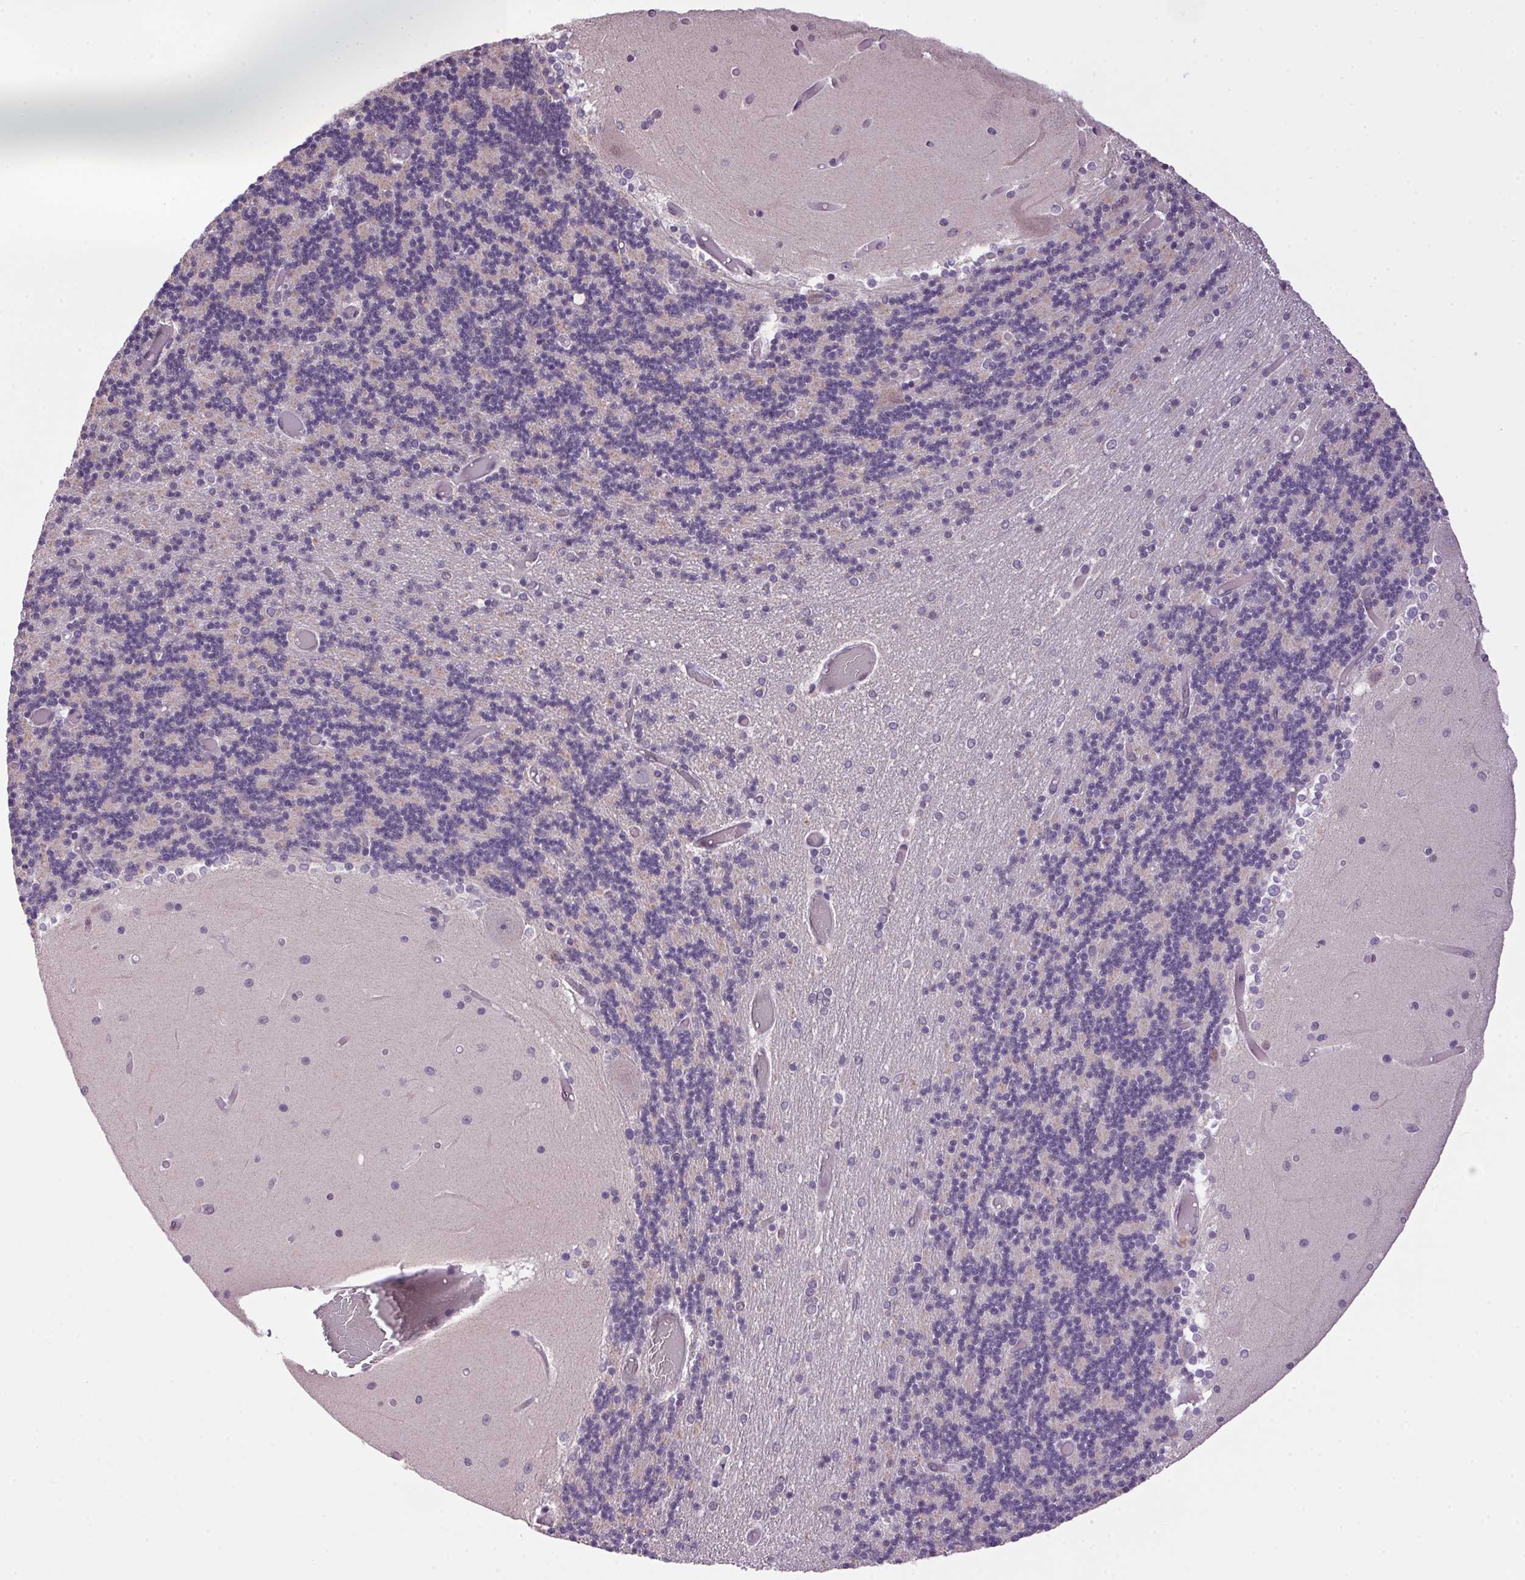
{"staining": {"intensity": "negative", "quantity": "none", "location": "none"}, "tissue": "cerebellum", "cell_type": "Cells in granular layer", "image_type": "normal", "snomed": [{"axis": "morphology", "description": "Normal tissue, NOS"}, {"axis": "topography", "description": "Cerebellum"}], "caption": "Cells in granular layer show no significant positivity in benign cerebellum. (Stains: DAB IHC with hematoxylin counter stain, Microscopy: brightfield microscopy at high magnification).", "gene": "AKR1E2", "patient": {"sex": "female", "age": 28}}